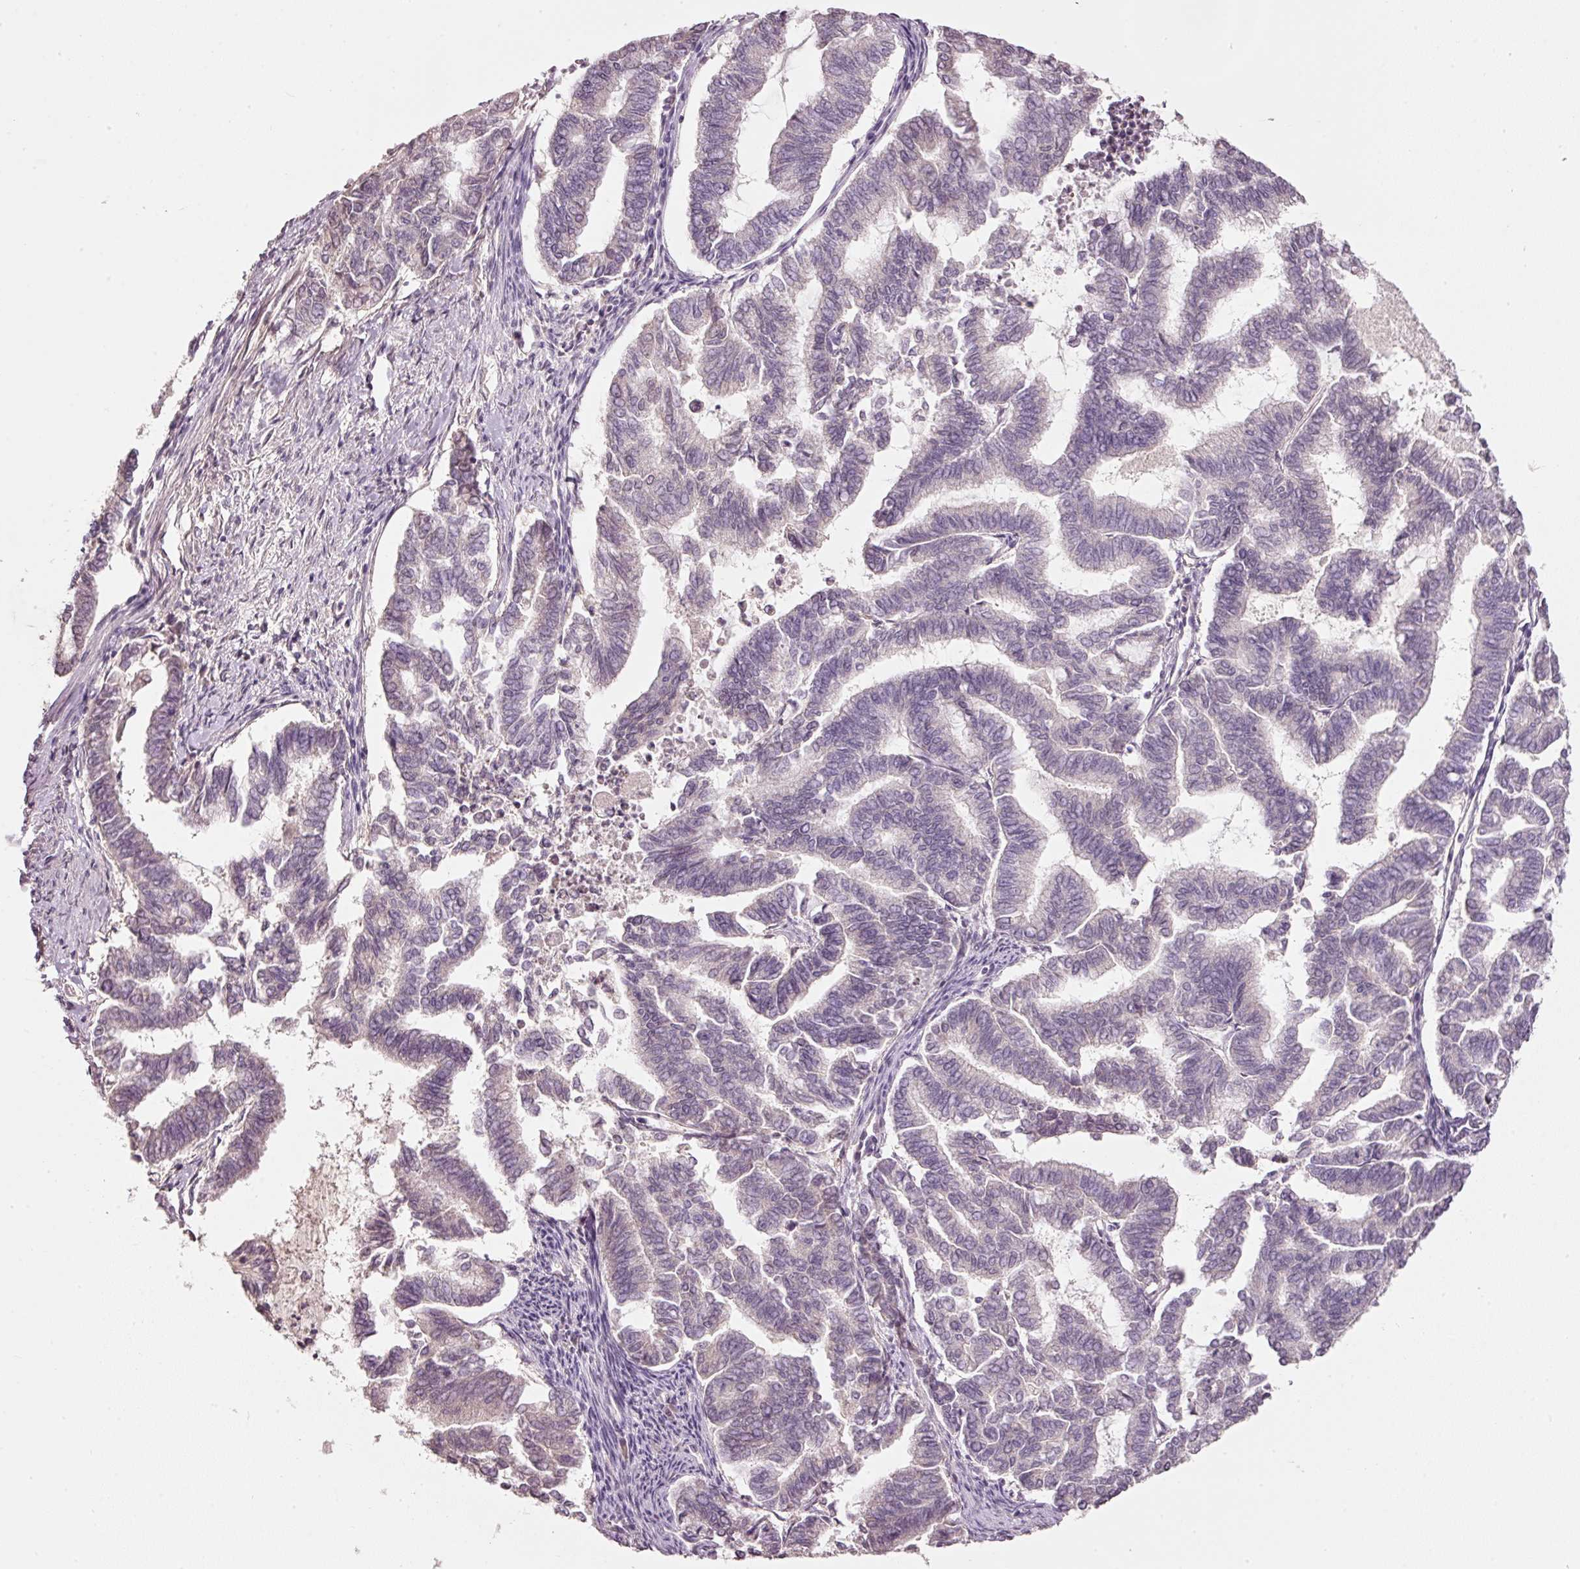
{"staining": {"intensity": "negative", "quantity": "none", "location": "none"}, "tissue": "endometrial cancer", "cell_type": "Tumor cells", "image_type": "cancer", "snomed": [{"axis": "morphology", "description": "Adenocarcinoma, NOS"}, {"axis": "topography", "description": "Endometrium"}], "caption": "A photomicrograph of endometrial cancer (adenocarcinoma) stained for a protein reveals no brown staining in tumor cells.", "gene": "TOB2", "patient": {"sex": "female", "age": 79}}